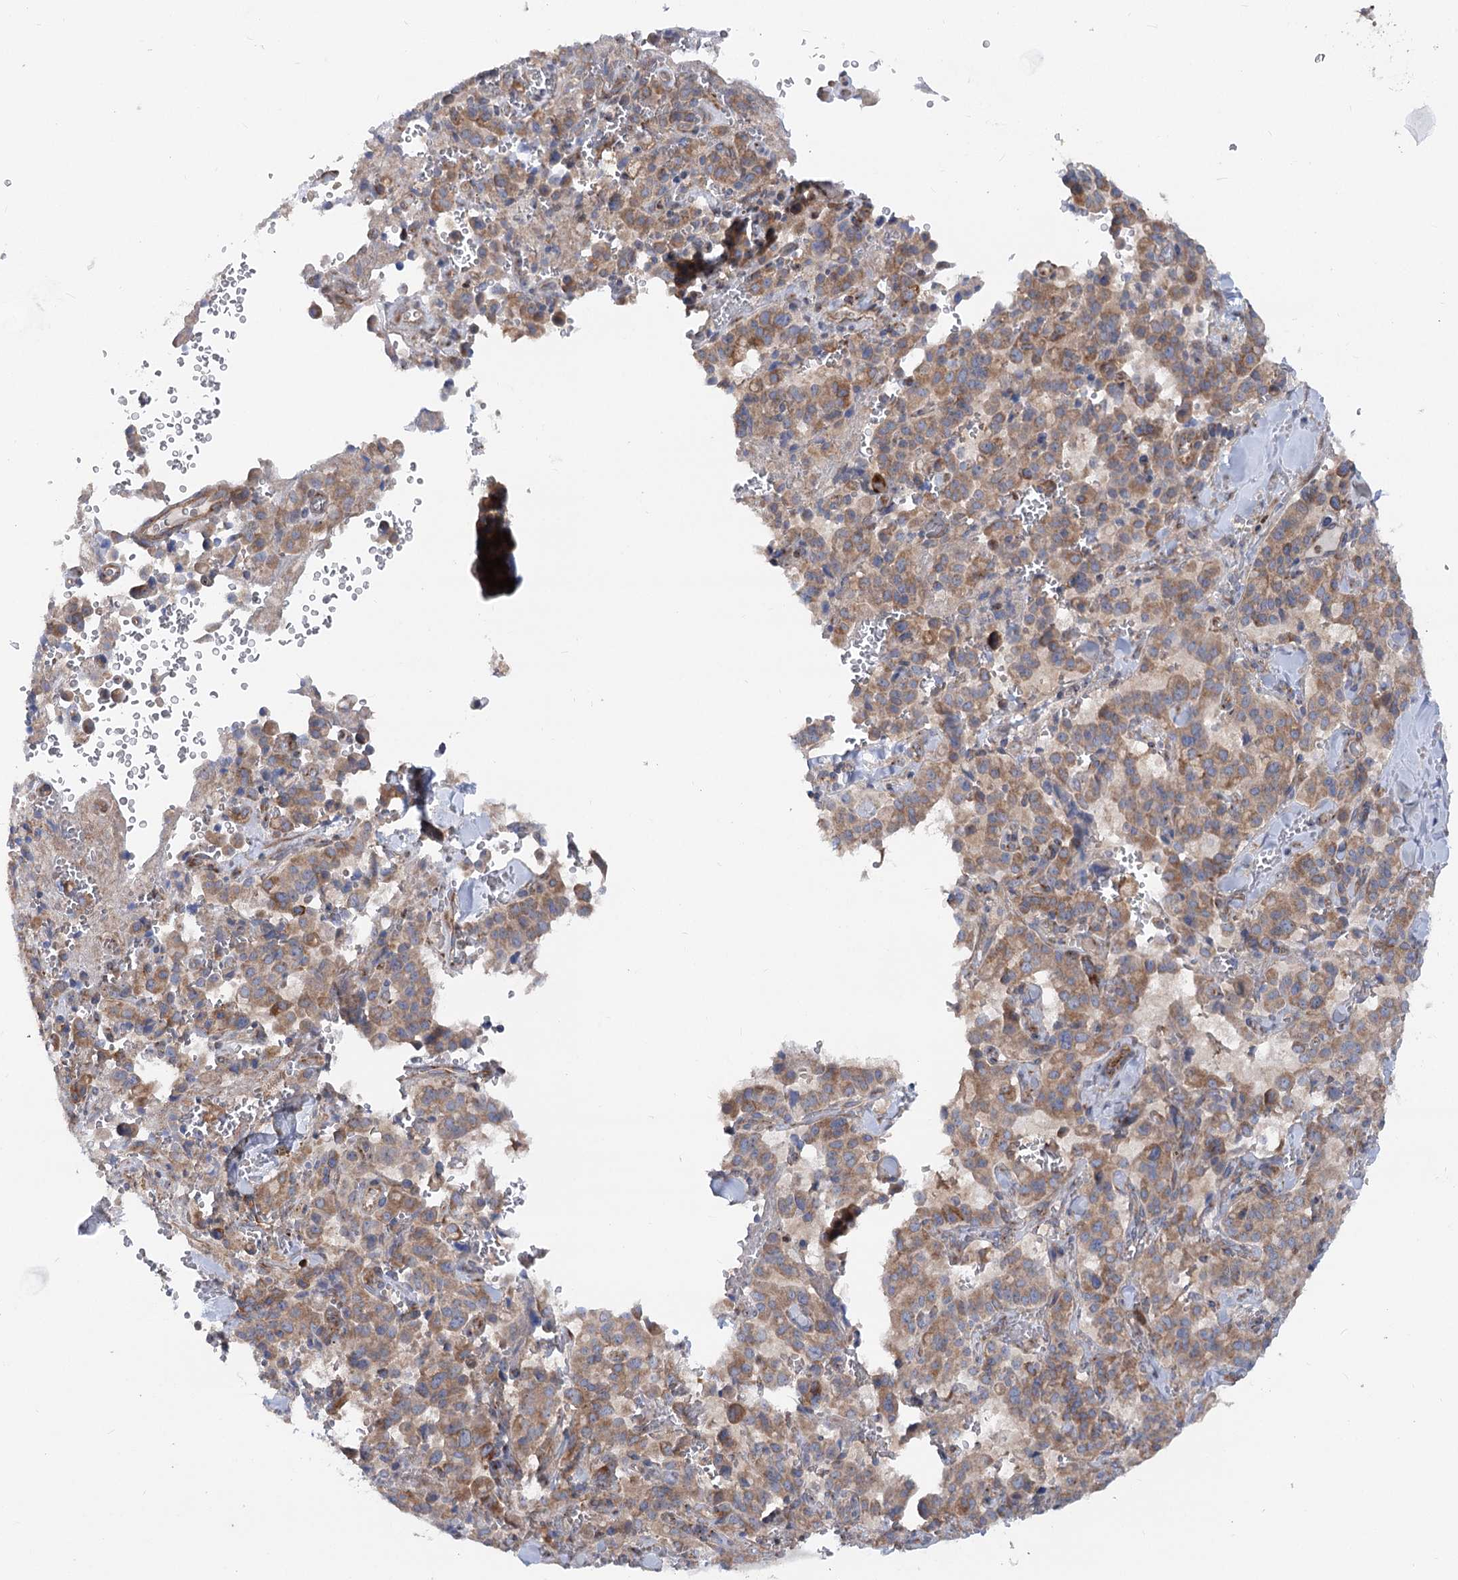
{"staining": {"intensity": "moderate", "quantity": ">75%", "location": "cytoplasmic/membranous"}, "tissue": "pancreatic cancer", "cell_type": "Tumor cells", "image_type": "cancer", "snomed": [{"axis": "morphology", "description": "Adenocarcinoma, NOS"}, {"axis": "topography", "description": "Pancreas"}], "caption": "Protein staining of pancreatic adenocarcinoma tissue reveals moderate cytoplasmic/membranous positivity in approximately >75% of tumor cells. (Stains: DAB (3,3'-diaminobenzidine) in brown, nuclei in blue, Microscopy: brightfield microscopy at high magnification).", "gene": "SCN11A", "patient": {"sex": "male", "age": 65}}